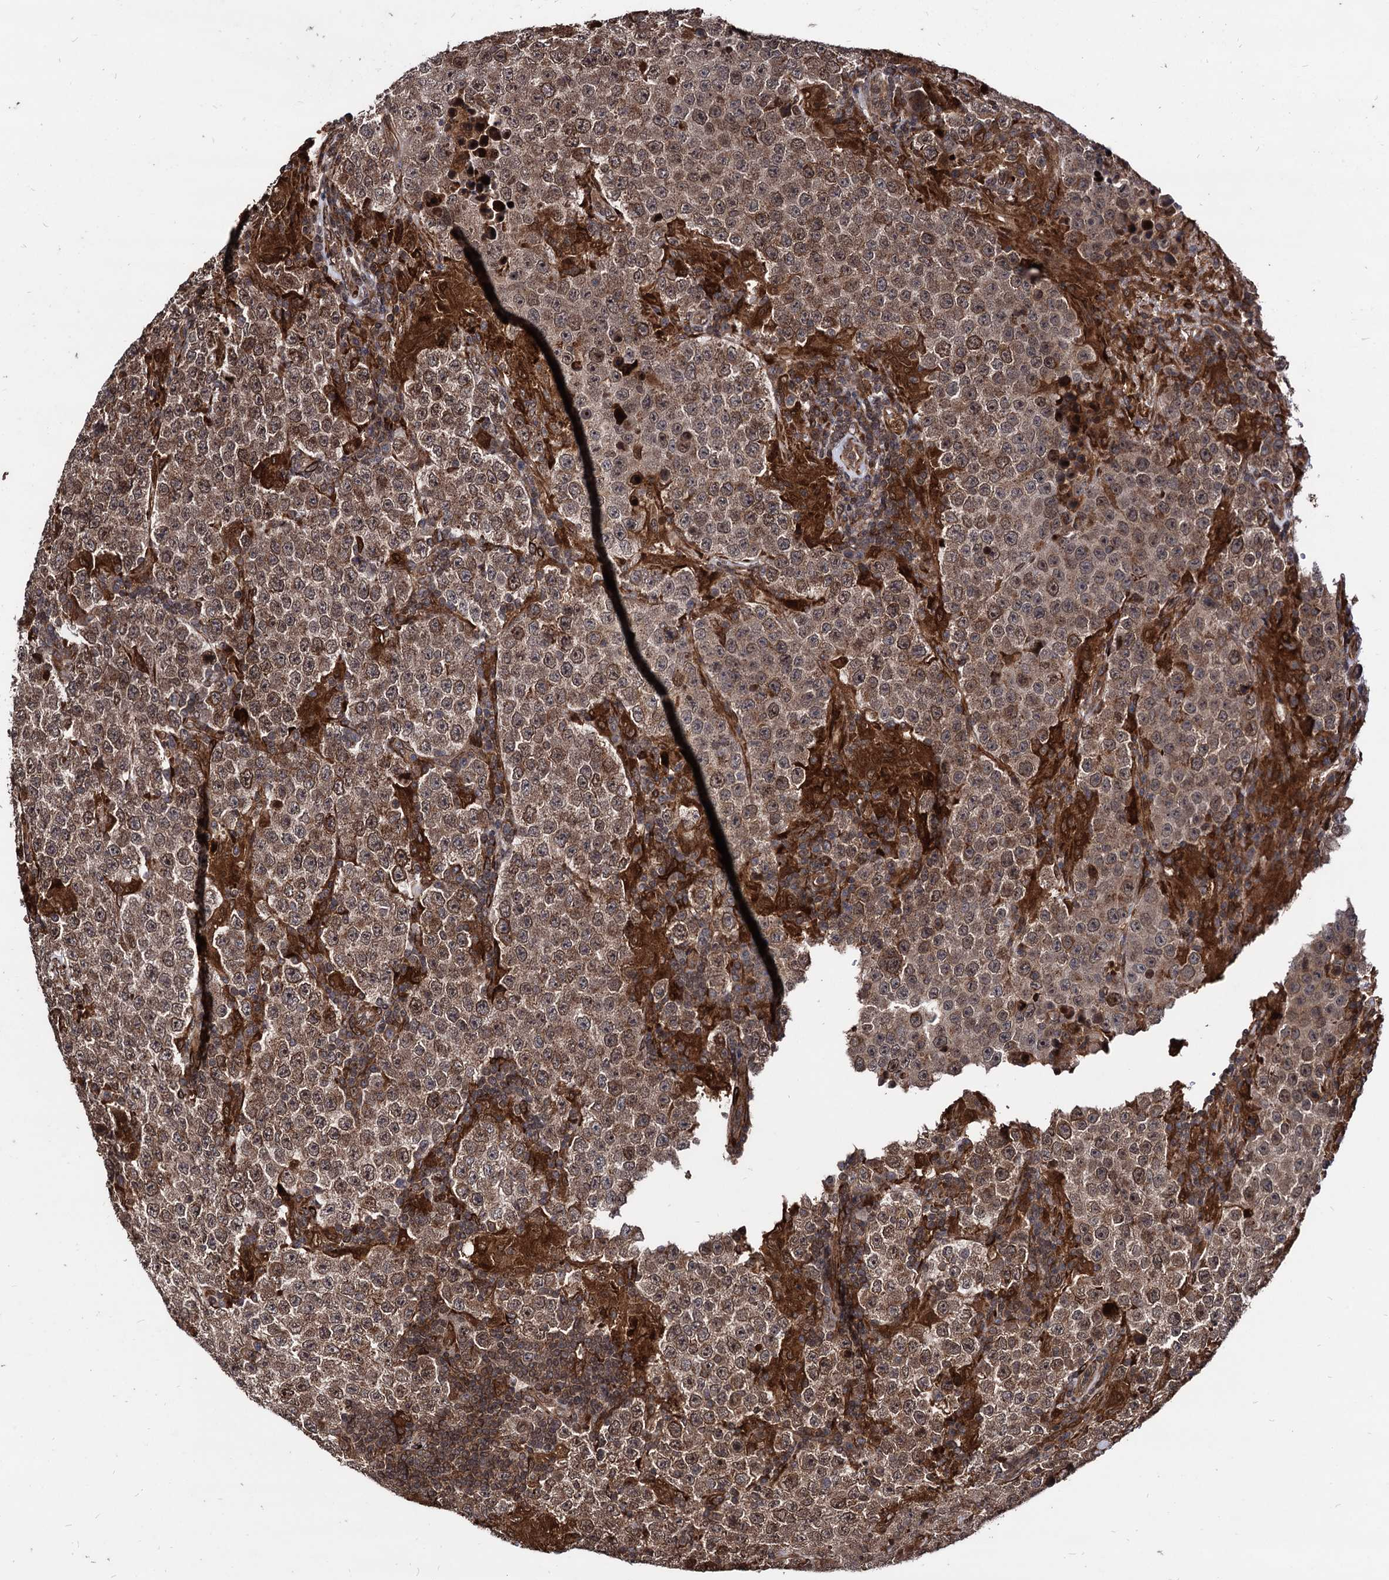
{"staining": {"intensity": "moderate", "quantity": ">75%", "location": "cytoplasmic/membranous,nuclear"}, "tissue": "testis cancer", "cell_type": "Tumor cells", "image_type": "cancer", "snomed": [{"axis": "morphology", "description": "Normal tissue, NOS"}, {"axis": "morphology", "description": "Urothelial carcinoma, High grade"}, {"axis": "morphology", "description": "Seminoma, NOS"}, {"axis": "morphology", "description": "Carcinoma, Embryonal, NOS"}, {"axis": "topography", "description": "Urinary bladder"}, {"axis": "topography", "description": "Testis"}], "caption": "A brown stain highlights moderate cytoplasmic/membranous and nuclear staining of a protein in testis seminoma tumor cells.", "gene": "ANKRD12", "patient": {"sex": "male", "age": 41}}